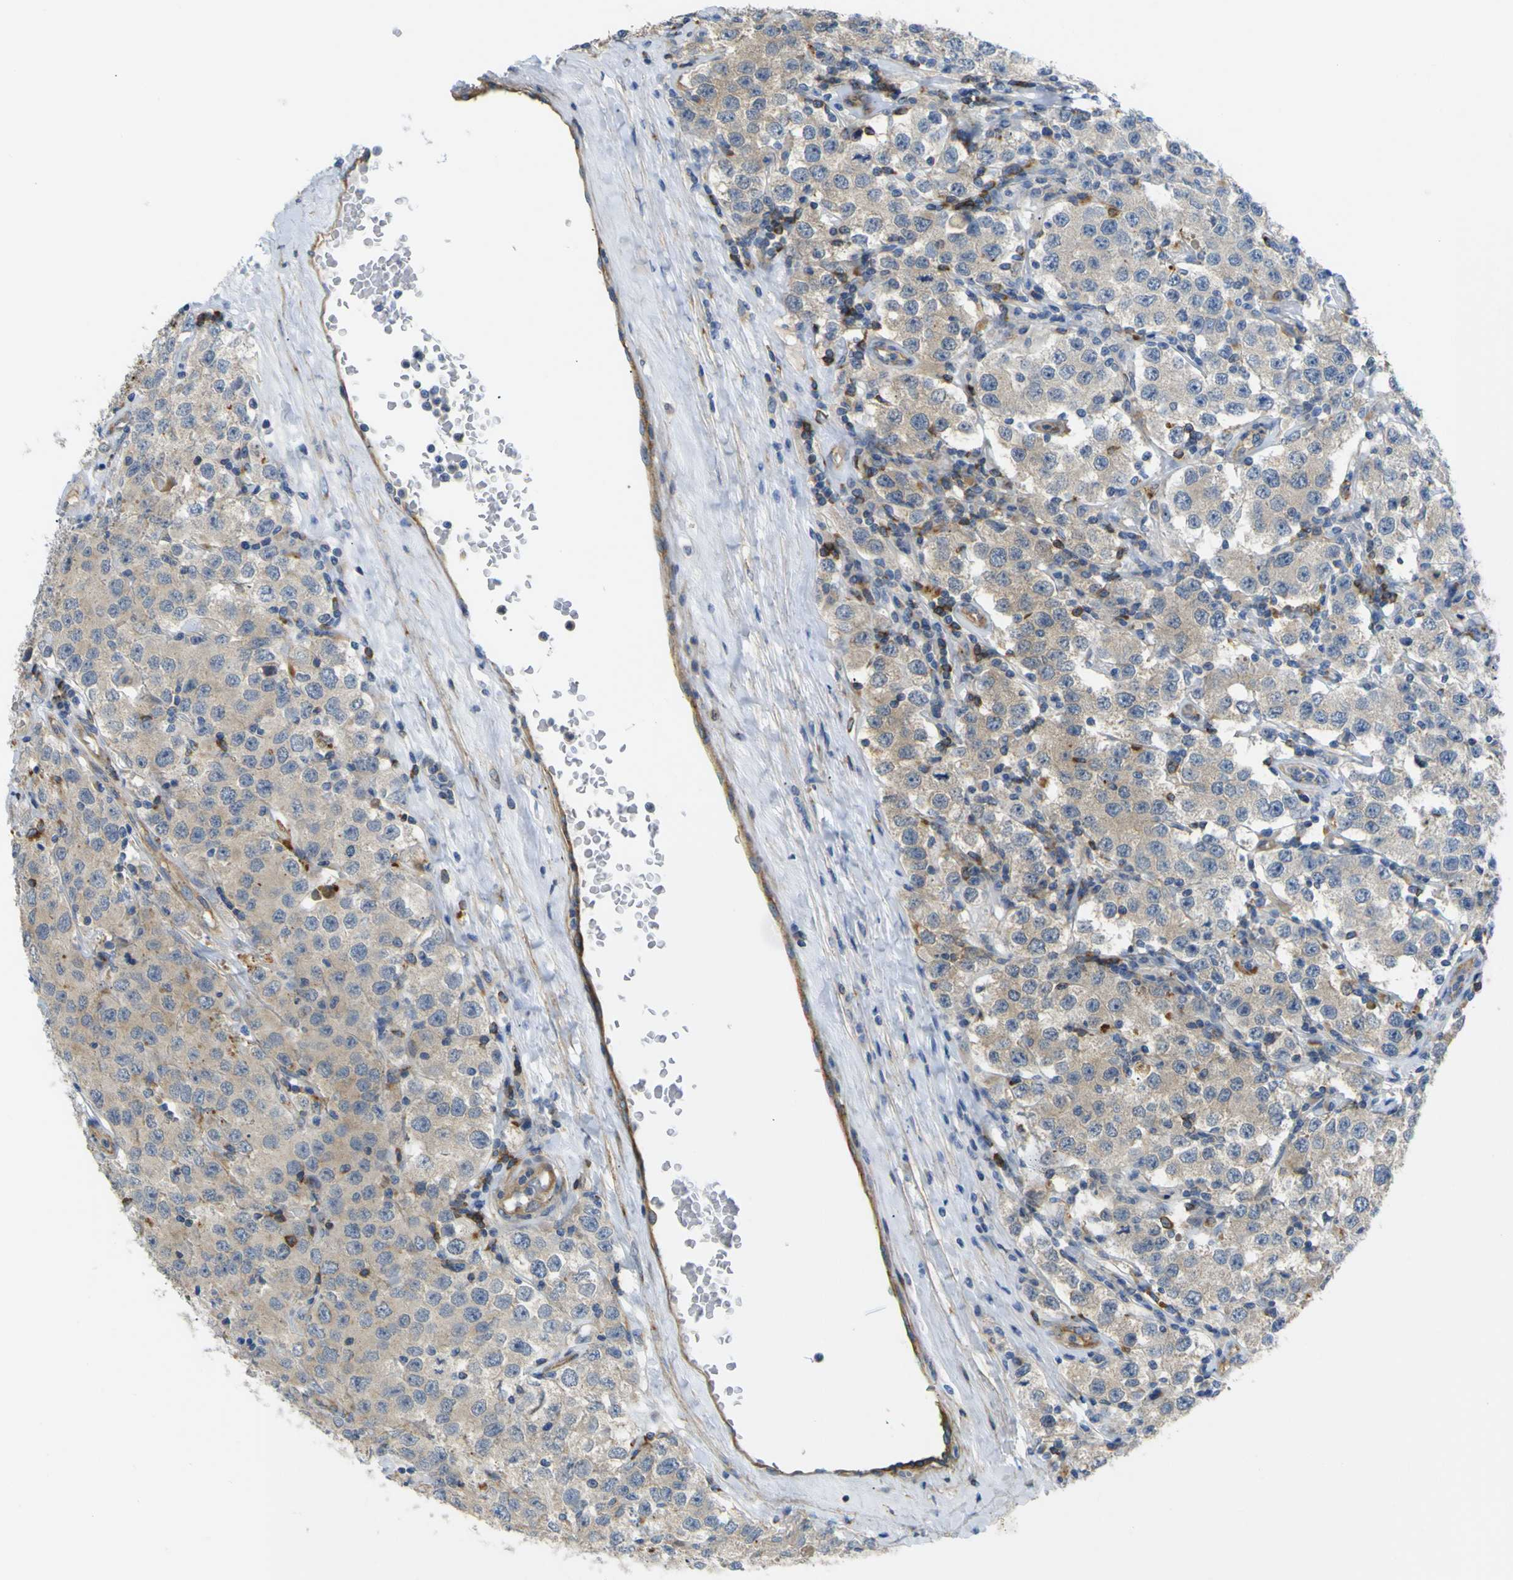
{"staining": {"intensity": "weak", "quantity": ">75%", "location": "cytoplasmic/membranous"}, "tissue": "testis cancer", "cell_type": "Tumor cells", "image_type": "cancer", "snomed": [{"axis": "morphology", "description": "Seminoma, NOS"}, {"axis": "topography", "description": "Testis"}], "caption": "IHC staining of seminoma (testis), which reveals low levels of weak cytoplasmic/membranous expression in about >75% of tumor cells indicating weak cytoplasmic/membranous protein positivity. The staining was performed using DAB (brown) for protein detection and nuclei were counterstained in hematoxylin (blue).", "gene": "SYPL1", "patient": {"sex": "male", "age": 52}}